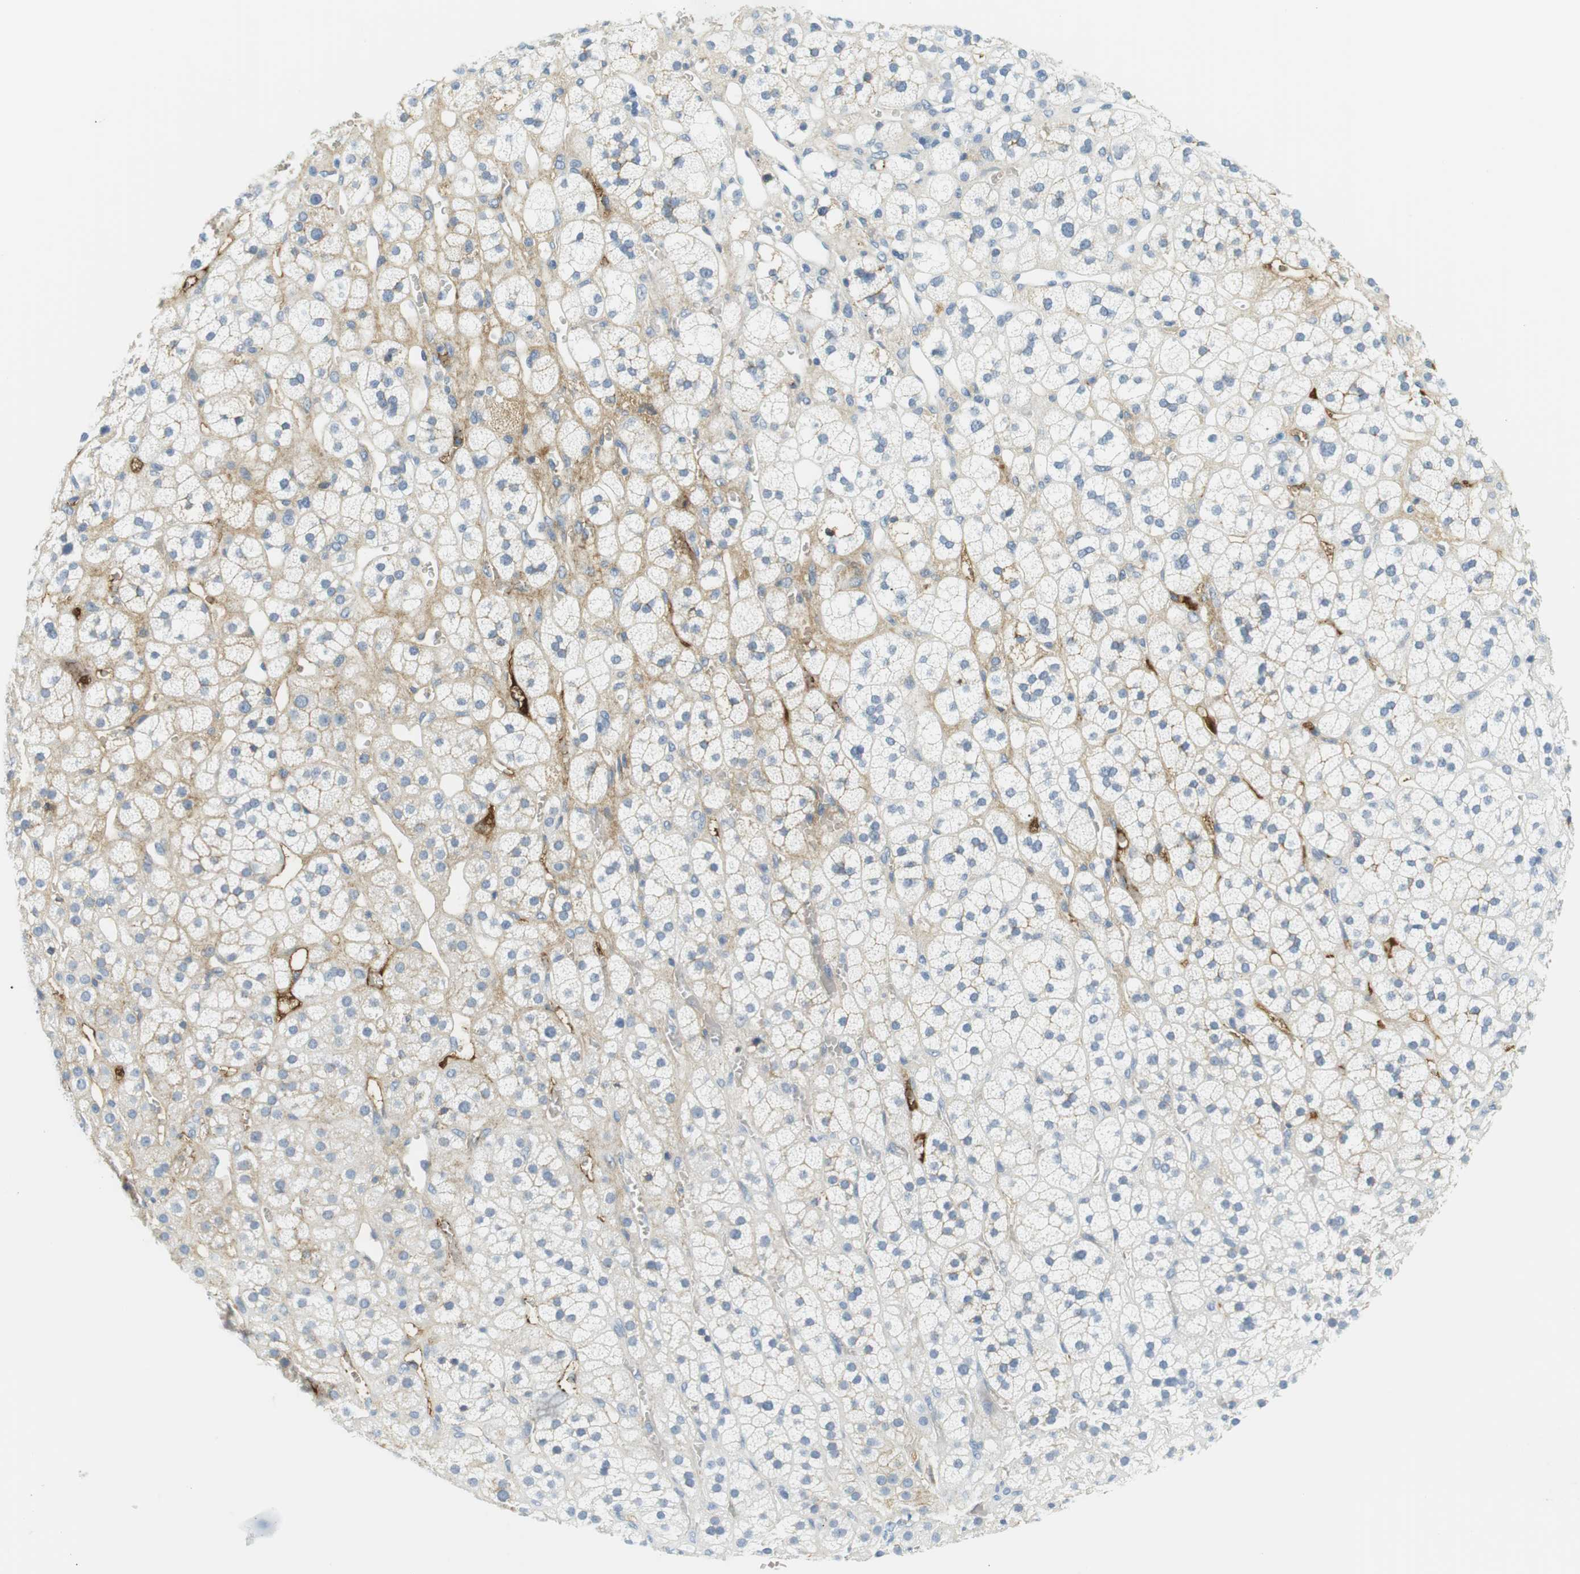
{"staining": {"intensity": "weak", "quantity": "<25%", "location": "cytoplasmic/membranous"}, "tissue": "adrenal gland", "cell_type": "Glandular cells", "image_type": "normal", "snomed": [{"axis": "morphology", "description": "Normal tissue, NOS"}, {"axis": "topography", "description": "Adrenal gland"}], "caption": "An immunohistochemistry (IHC) photomicrograph of benign adrenal gland is shown. There is no staining in glandular cells of adrenal gland.", "gene": "APOB", "patient": {"sex": "male", "age": 56}}